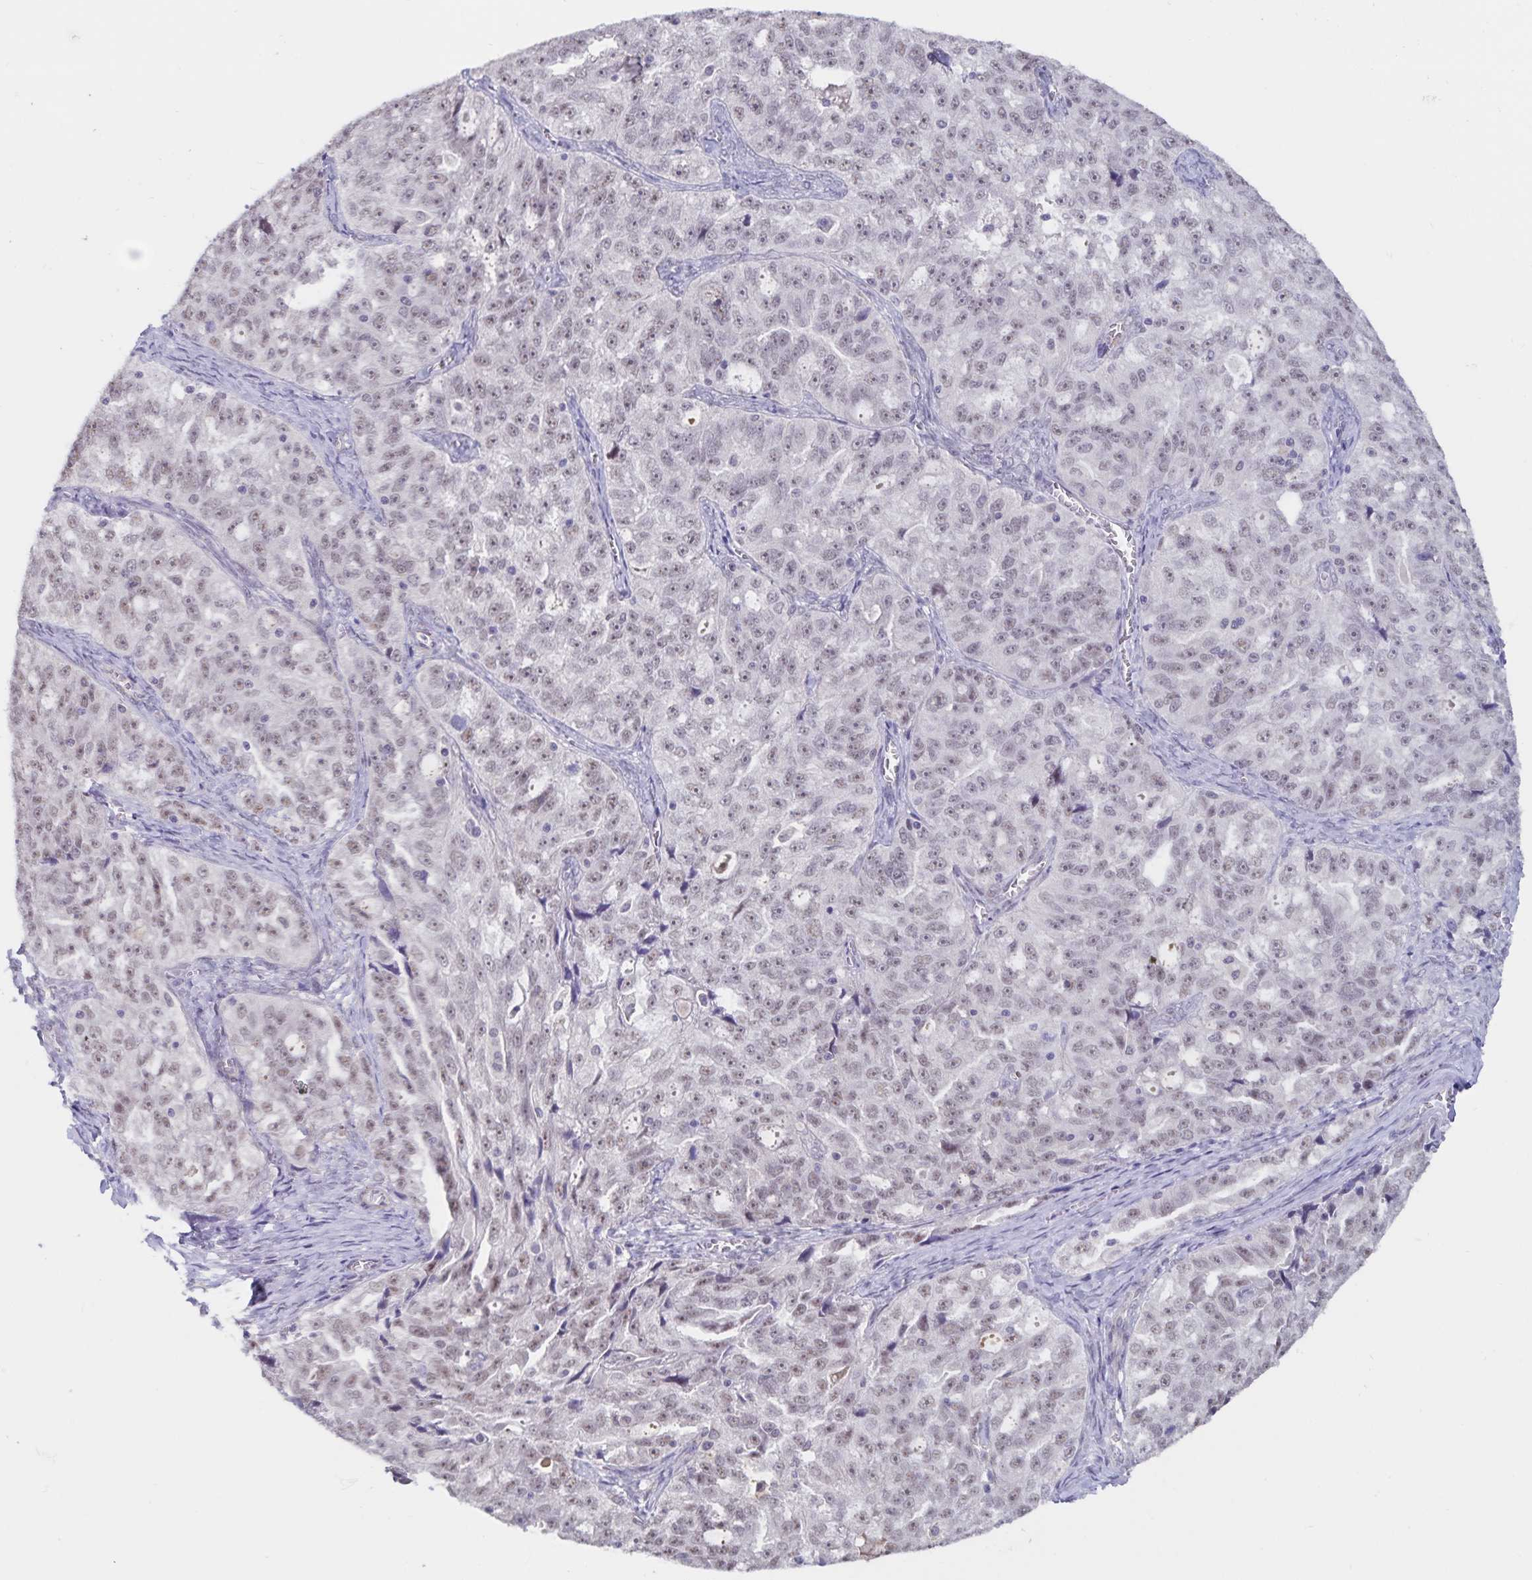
{"staining": {"intensity": "weak", "quantity": ">75%", "location": "nuclear"}, "tissue": "ovarian cancer", "cell_type": "Tumor cells", "image_type": "cancer", "snomed": [{"axis": "morphology", "description": "Cystadenocarcinoma, serous, NOS"}, {"axis": "topography", "description": "Ovary"}], "caption": "The photomicrograph demonstrates staining of serous cystadenocarcinoma (ovarian), revealing weak nuclear protein positivity (brown color) within tumor cells.", "gene": "ATP2A2", "patient": {"sex": "female", "age": 51}}